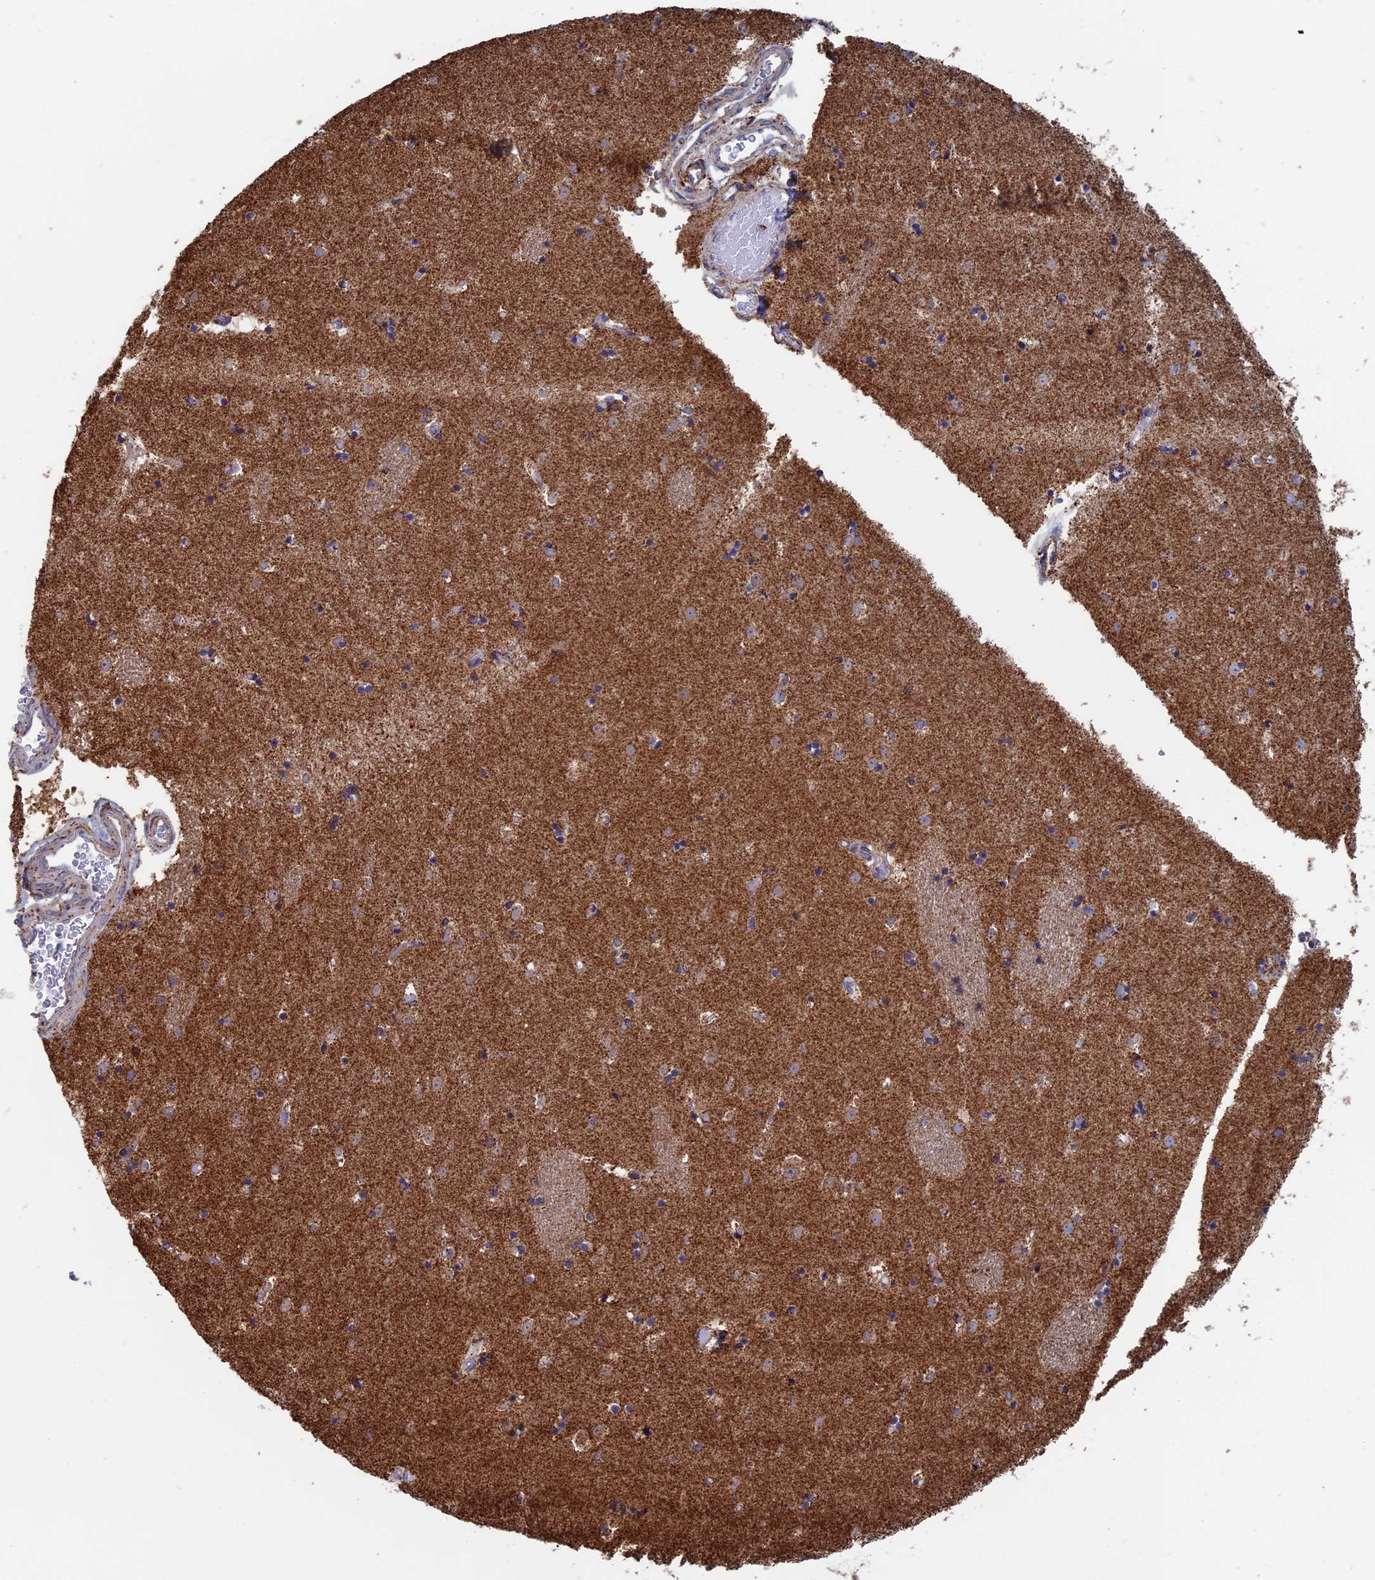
{"staining": {"intensity": "weak", "quantity": "25%-75%", "location": "cytoplasmic/membranous"}, "tissue": "caudate", "cell_type": "Glial cells", "image_type": "normal", "snomed": [{"axis": "morphology", "description": "Normal tissue, NOS"}, {"axis": "topography", "description": "Lateral ventricle wall"}], "caption": "High-power microscopy captured an immunohistochemistry (IHC) image of benign caudate, revealing weak cytoplasmic/membranous positivity in approximately 25%-75% of glial cells.", "gene": "SEC24D", "patient": {"sex": "female", "age": 52}}